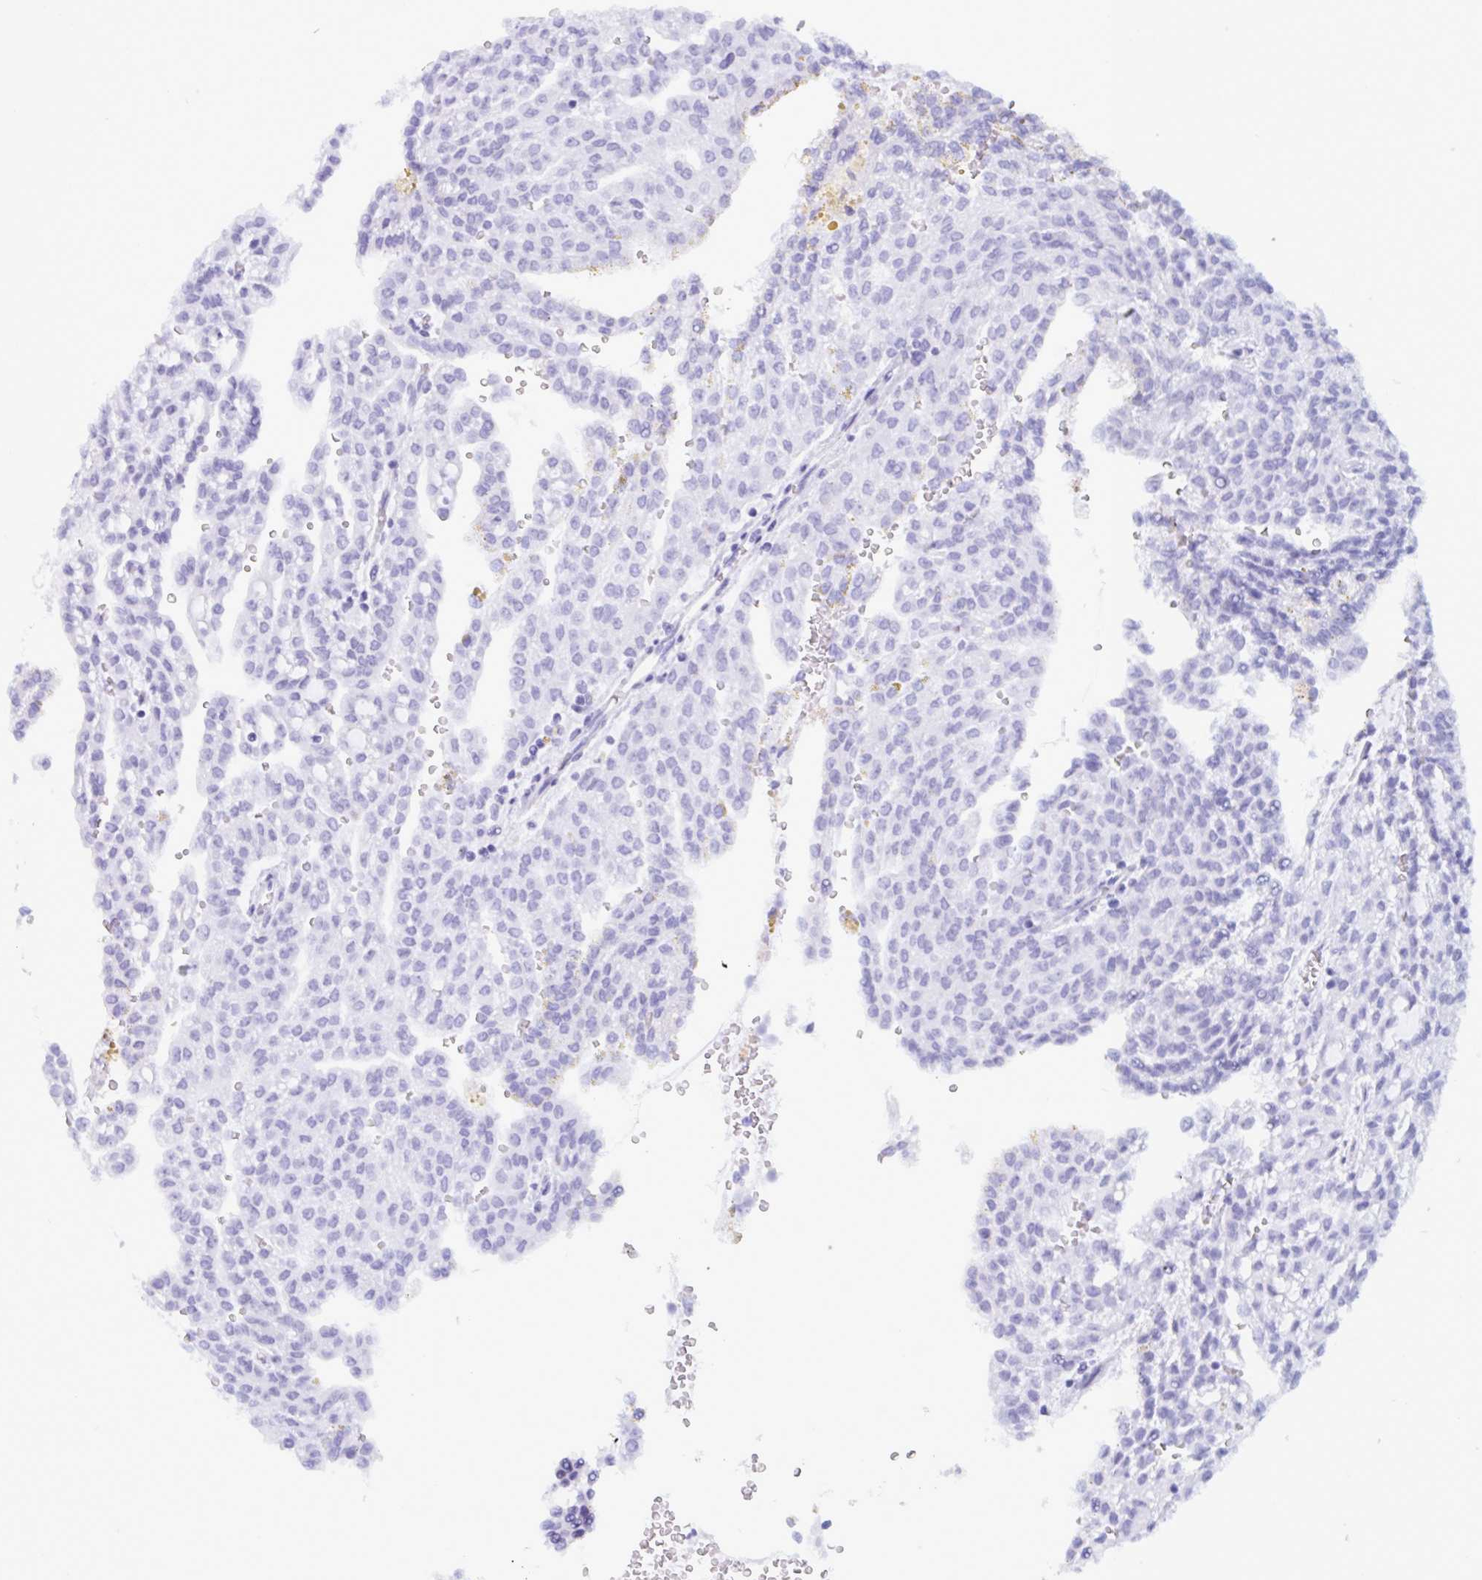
{"staining": {"intensity": "negative", "quantity": "none", "location": "none"}, "tissue": "renal cancer", "cell_type": "Tumor cells", "image_type": "cancer", "snomed": [{"axis": "morphology", "description": "Adenocarcinoma, NOS"}, {"axis": "topography", "description": "Kidney"}], "caption": "DAB (3,3'-diaminobenzidine) immunohistochemical staining of human renal cancer (adenocarcinoma) shows no significant expression in tumor cells. (DAB (3,3'-diaminobenzidine) immunohistochemistry, high magnification).", "gene": "DOCK11", "patient": {"sex": "male", "age": 63}}